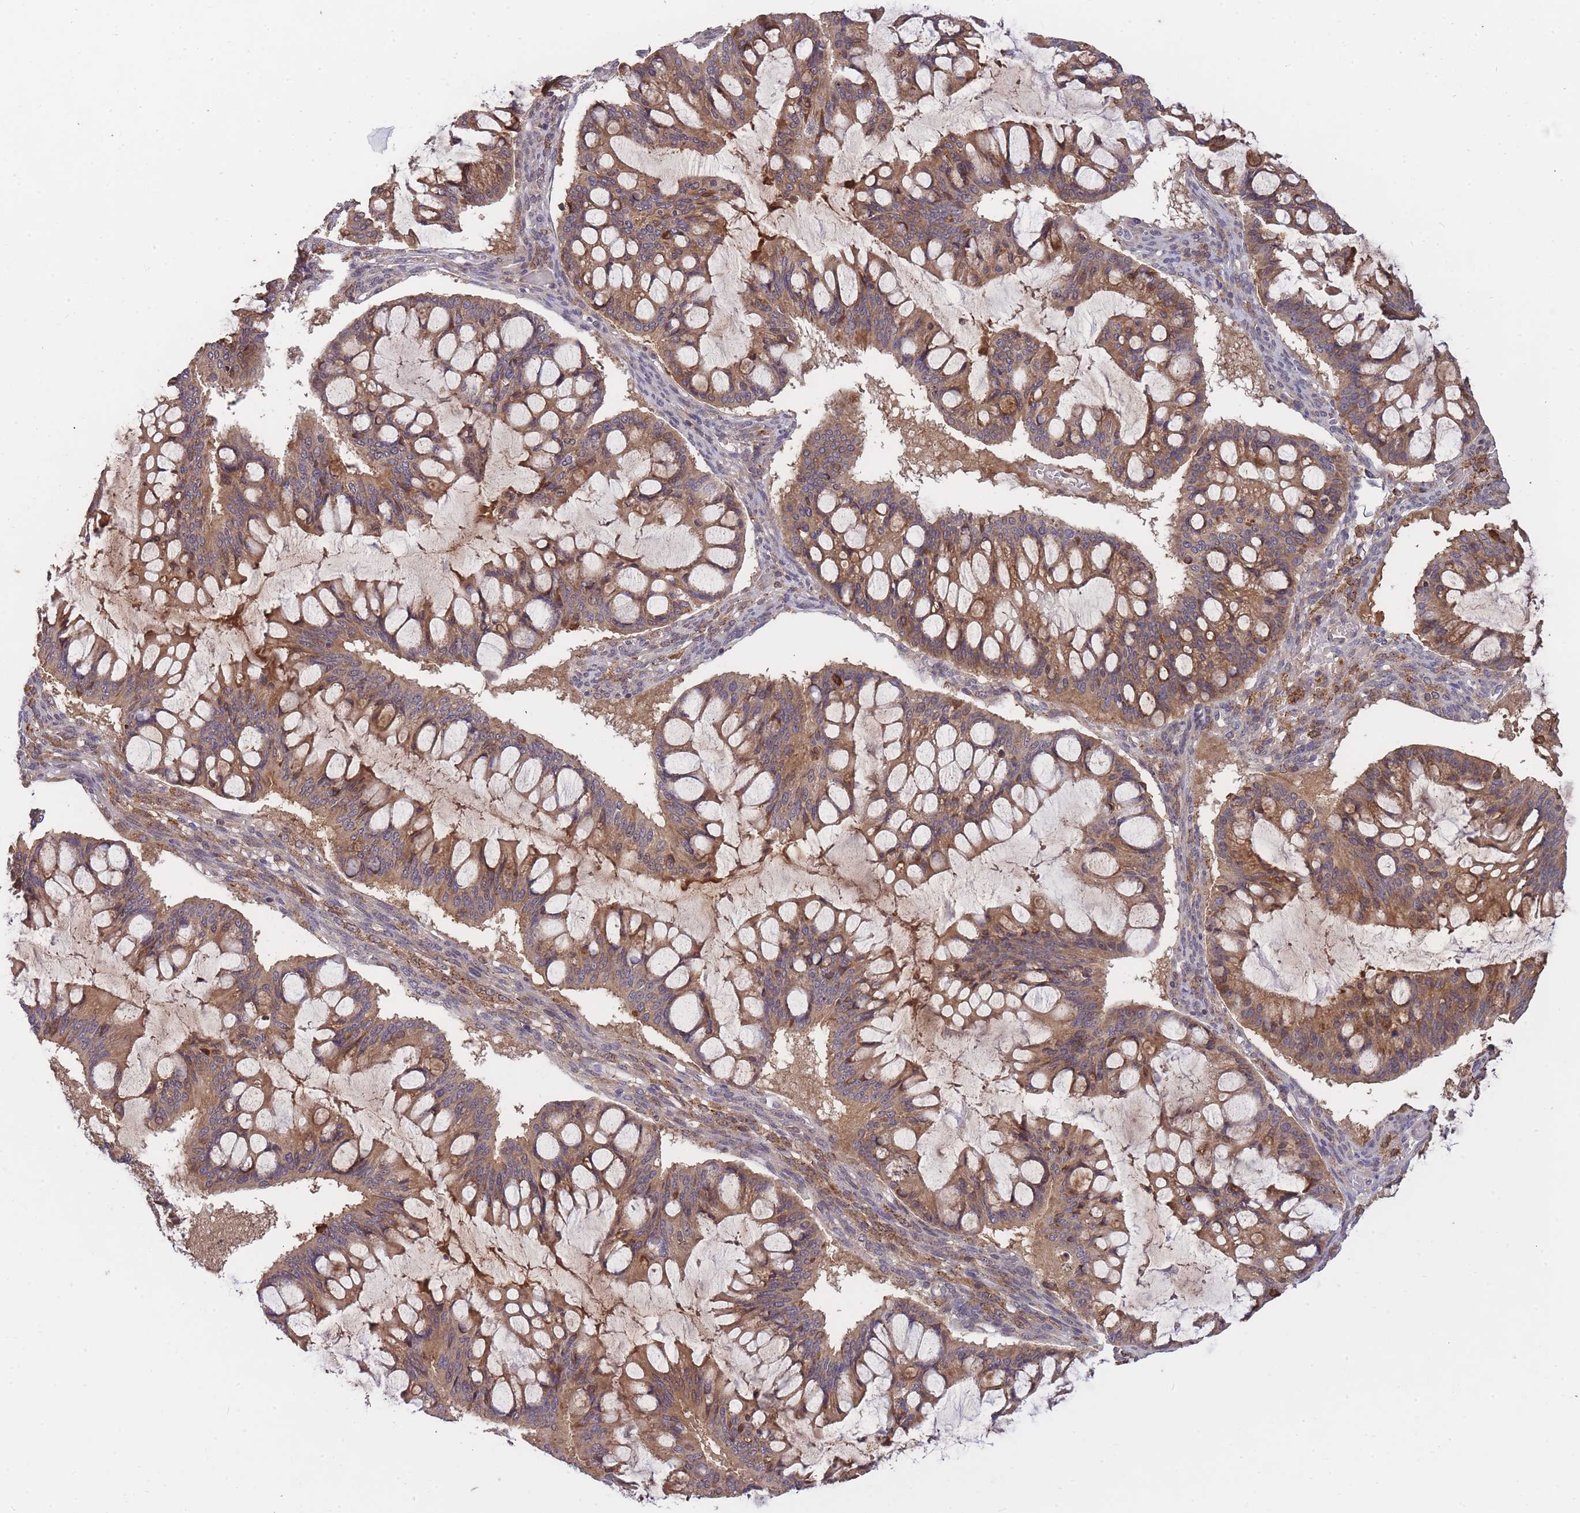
{"staining": {"intensity": "moderate", "quantity": ">75%", "location": "cytoplasmic/membranous"}, "tissue": "ovarian cancer", "cell_type": "Tumor cells", "image_type": "cancer", "snomed": [{"axis": "morphology", "description": "Cystadenocarcinoma, mucinous, NOS"}, {"axis": "topography", "description": "Ovary"}], "caption": "Moderate cytoplasmic/membranous protein expression is present in about >75% of tumor cells in mucinous cystadenocarcinoma (ovarian).", "gene": "RALGDS", "patient": {"sex": "female", "age": 73}}